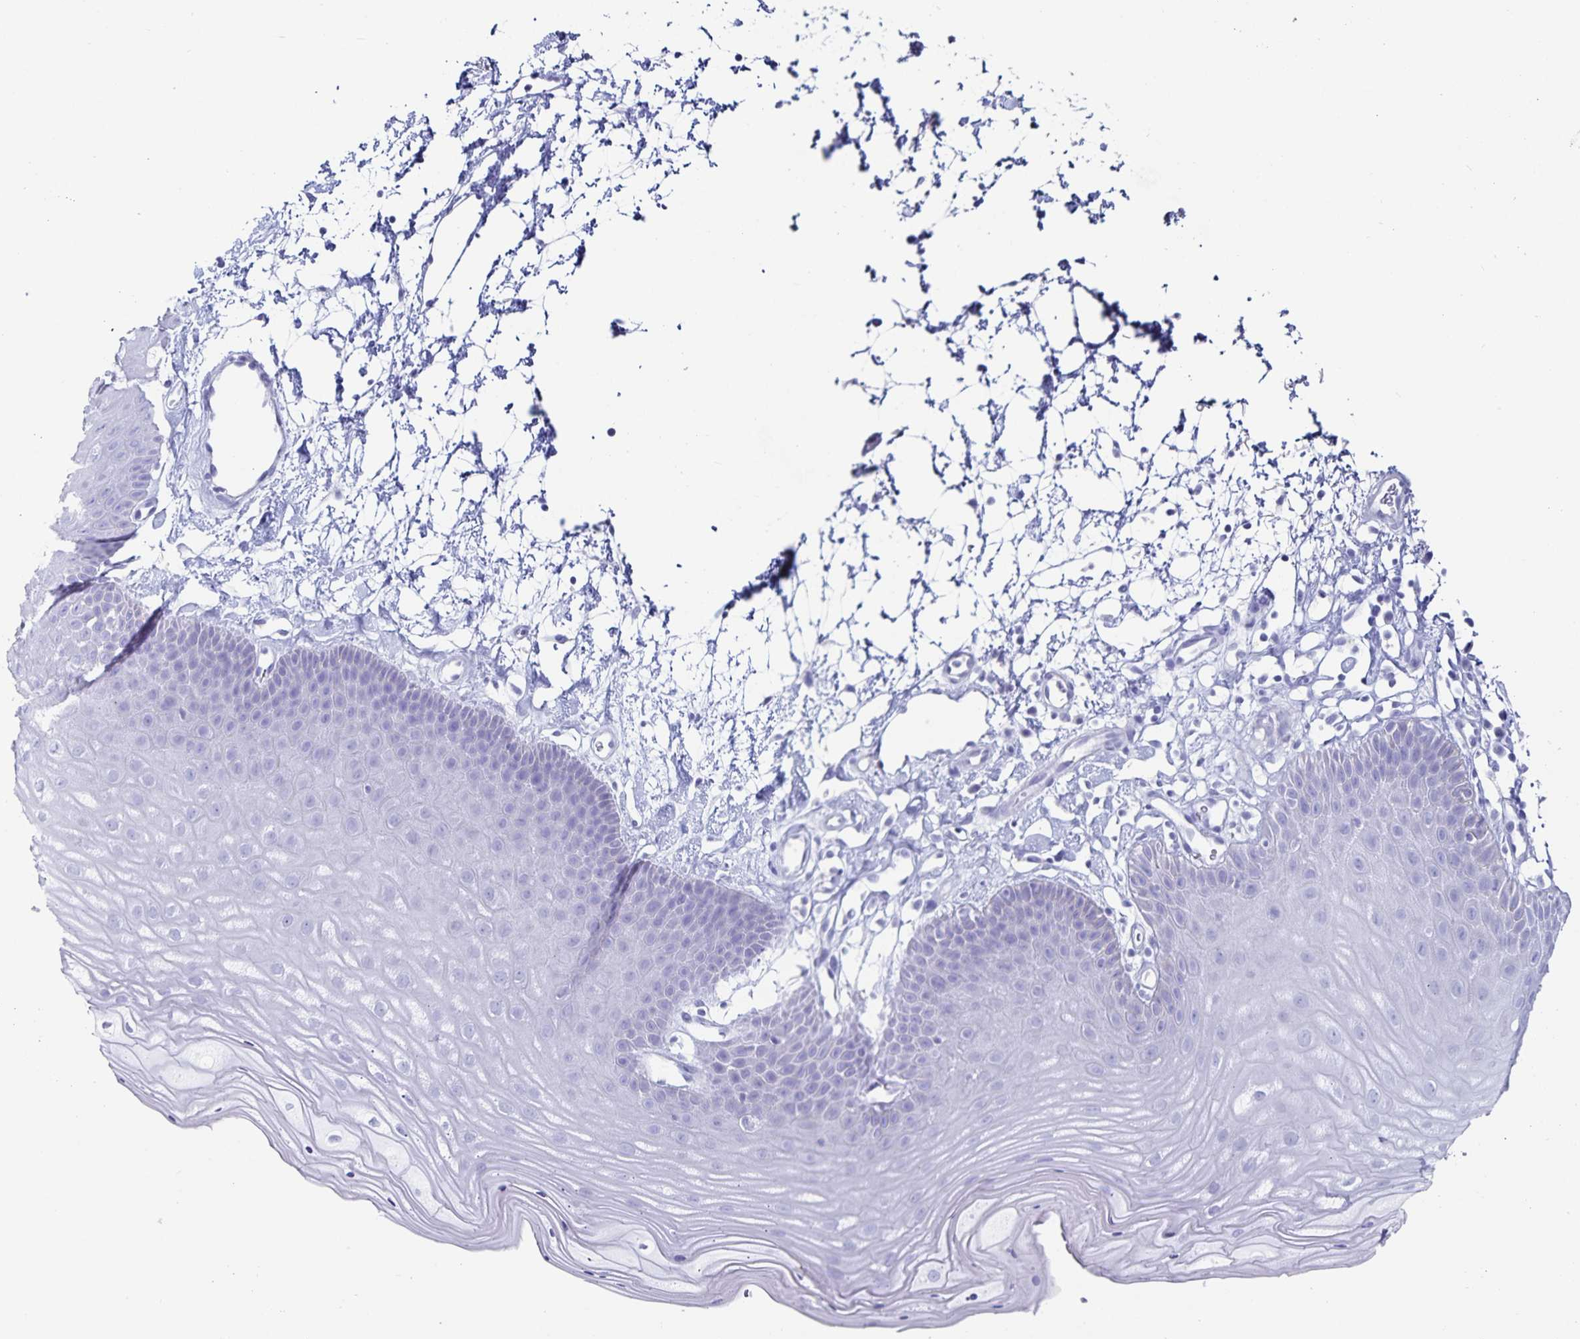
{"staining": {"intensity": "negative", "quantity": "none", "location": "none"}, "tissue": "skin", "cell_type": "Epidermal cells", "image_type": "normal", "snomed": [{"axis": "morphology", "description": "Normal tissue, NOS"}, {"axis": "topography", "description": "Anal"}], "caption": "Immunohistochemistry histopathology image of normal human skin stained for a protein (brown), which demonstrates no staining in epidermal cells.", "gene": "C19orf73", "patient": {"sex": "male", "age": 53}}